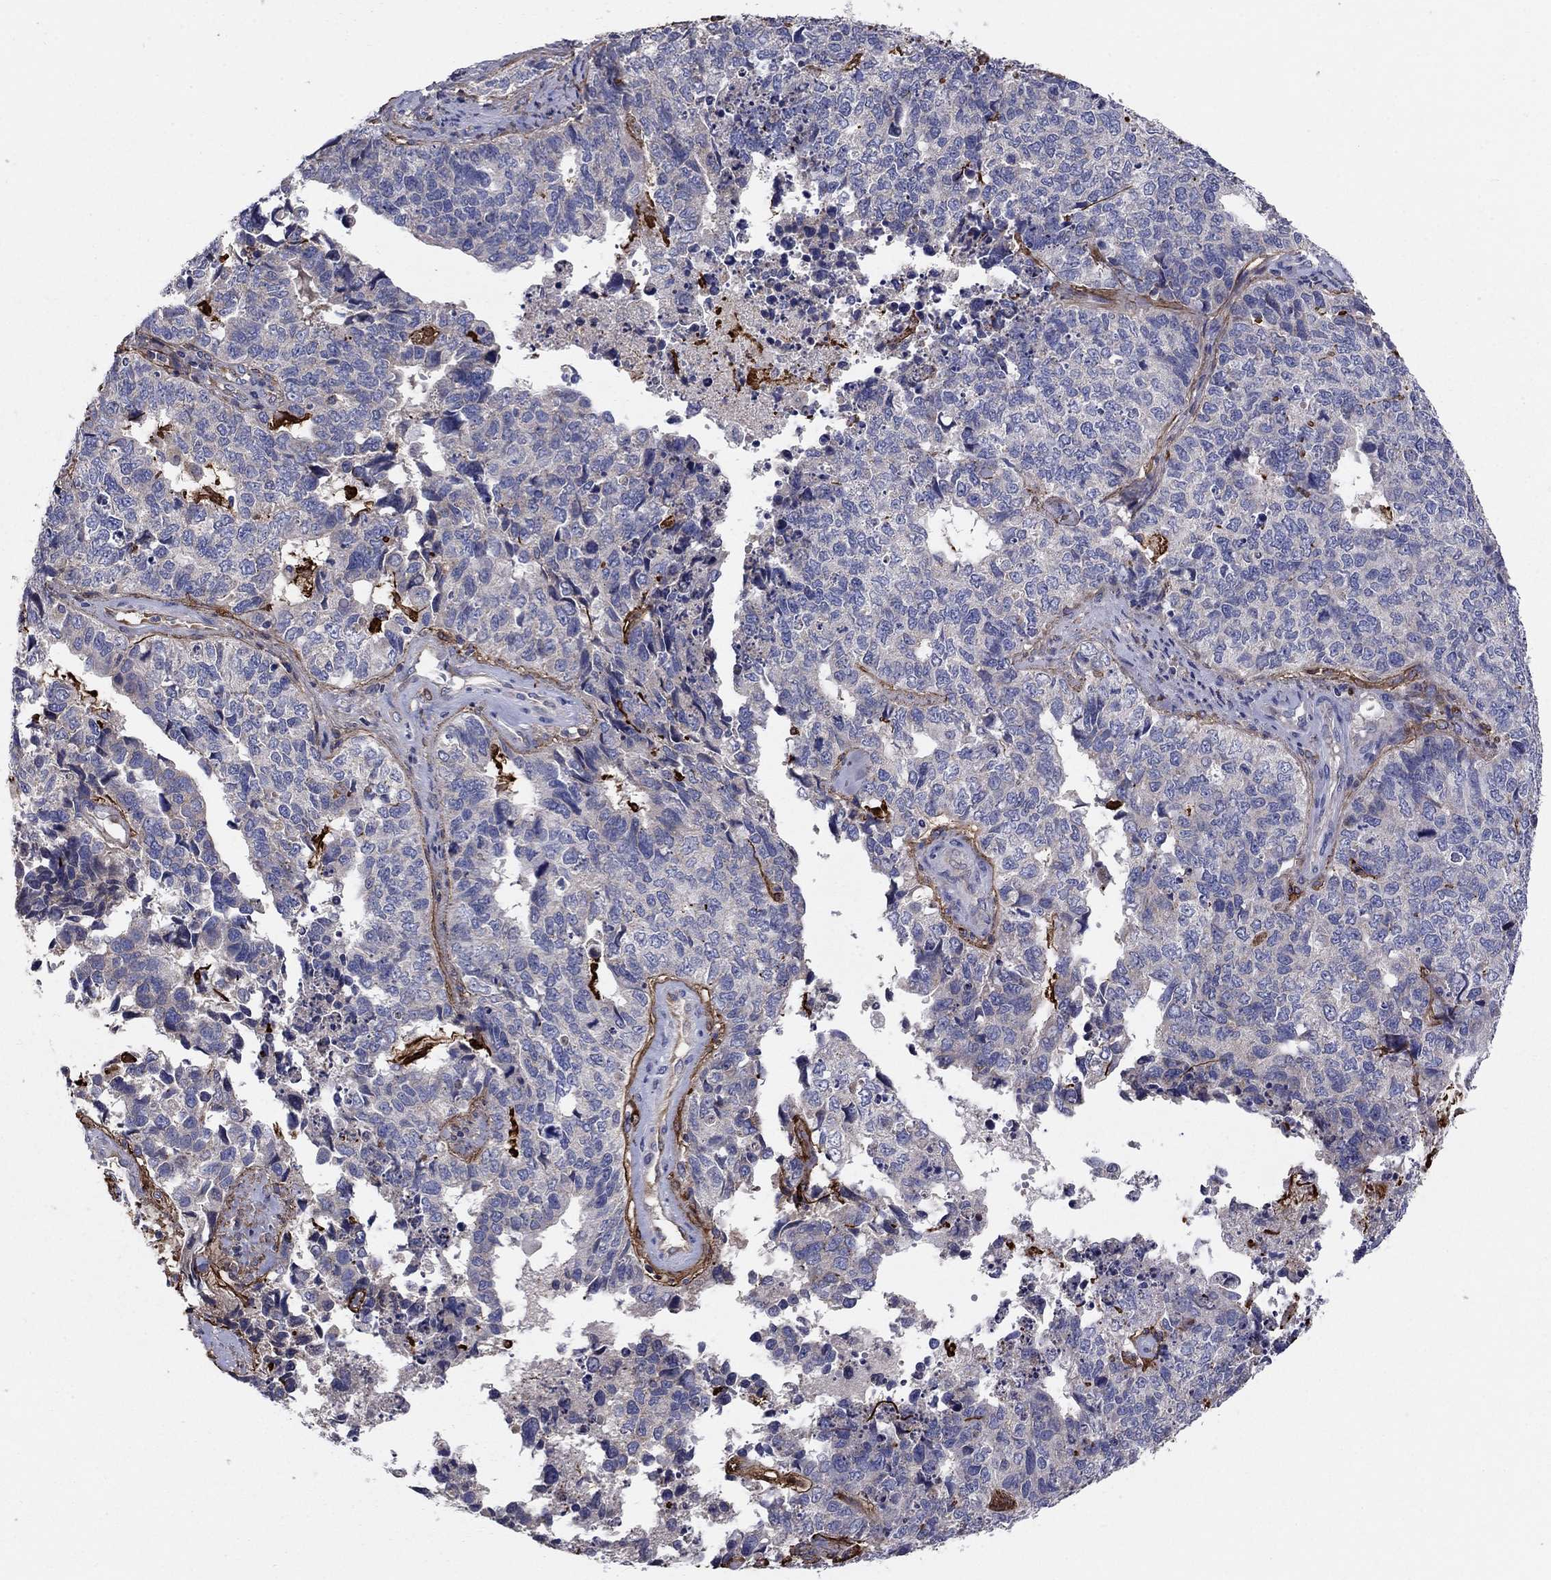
{"staining": {"intensity": "negative", "quantity": "none", "location": "none"}, "tissue": "cervical cancer", "cell_type": "Tumor cells", "image_type": "cancer", "snomed": [{"axis": "morphology", "description": "Squamous cell carcinoma, NOS"}, {"axis": "topography", "description": "Cervix"}], "caption": "This is an immunohistochemistry image of human cervical cancer (squamous cell carcinoma). There is no staining in tumor cells.", "gene": "EMP2", "patient": {"sex": "female", "age": 63}}